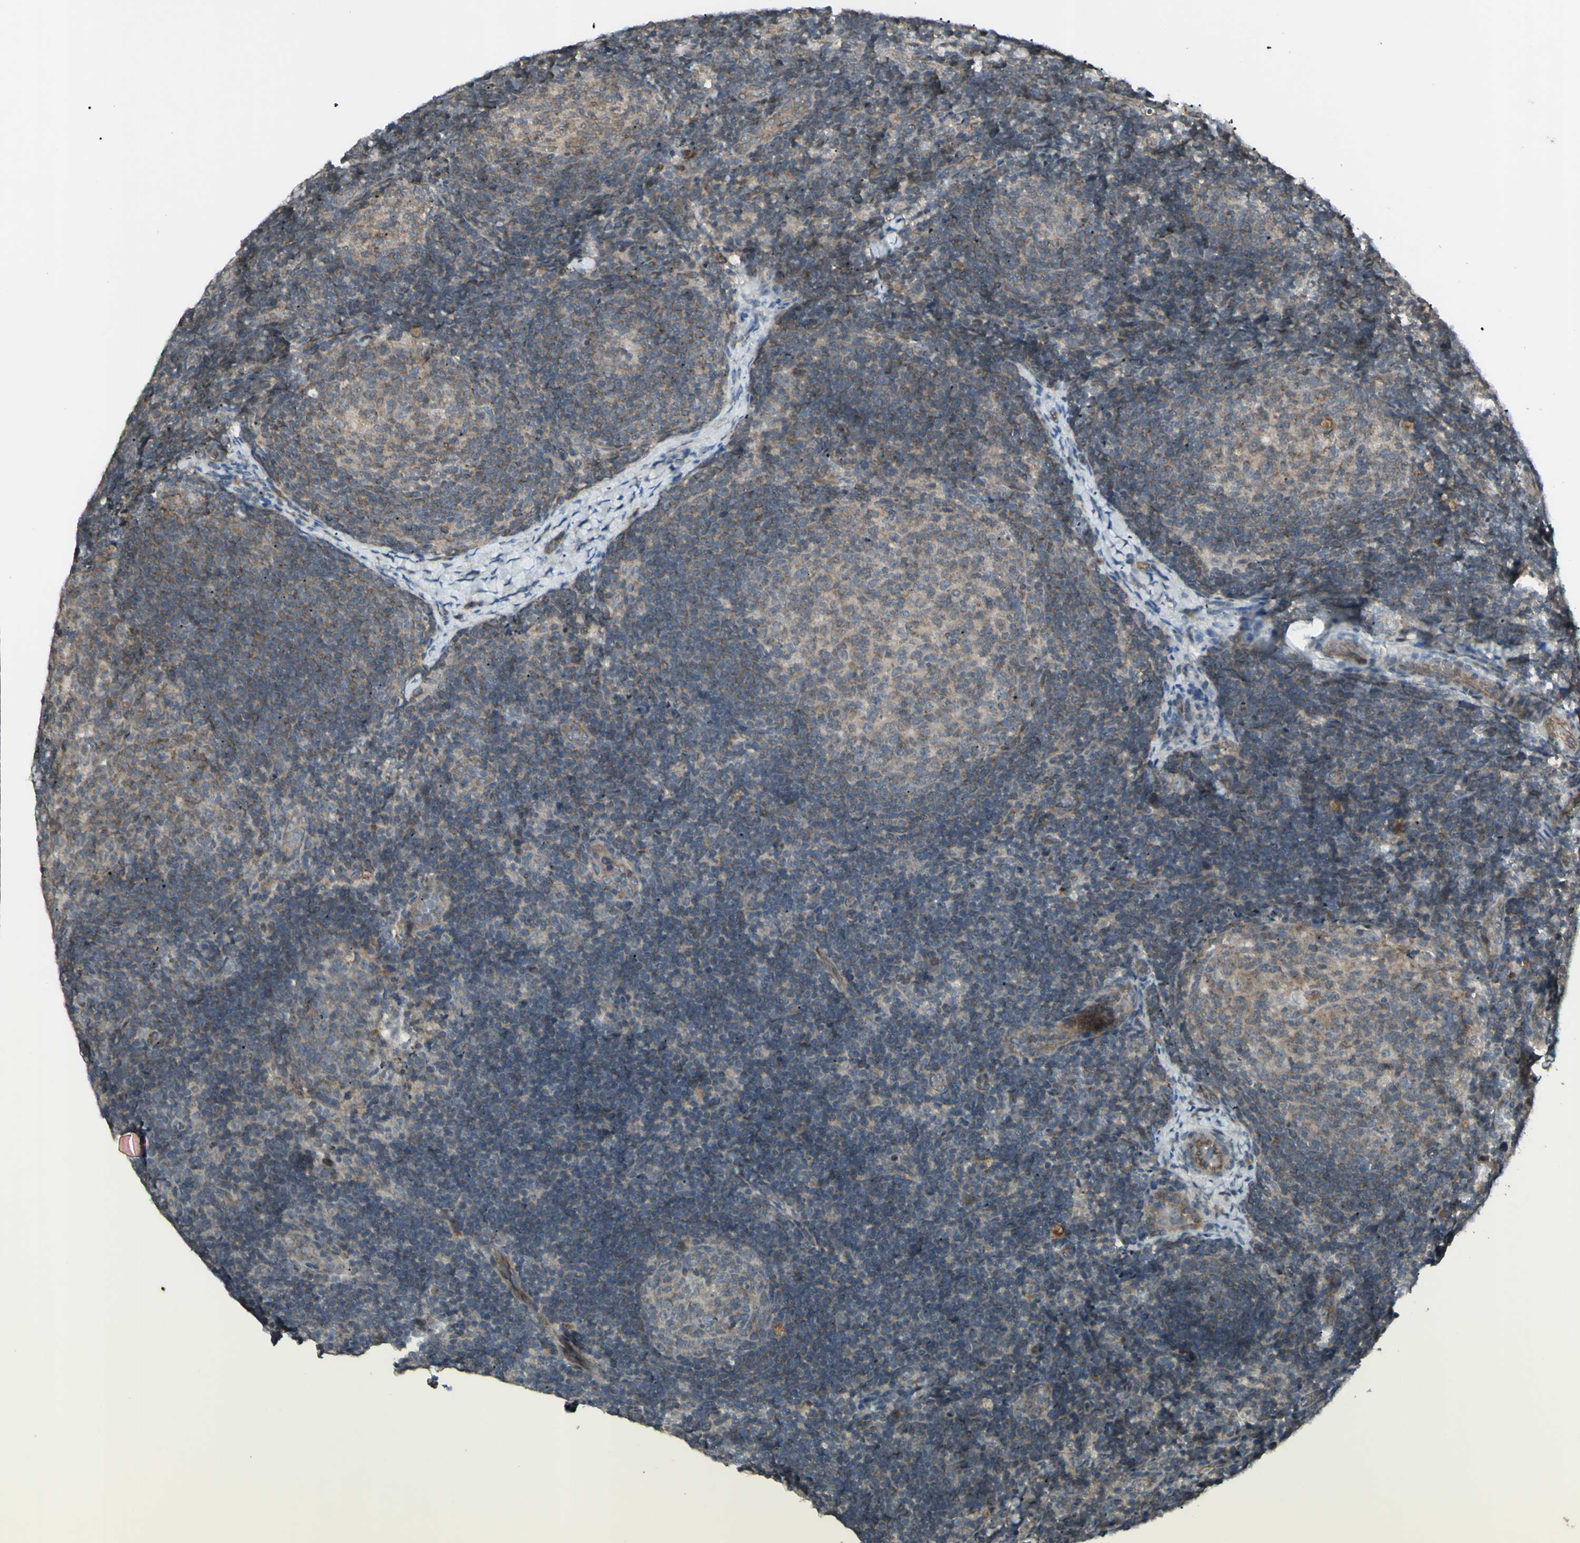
{"staining": {"intensity": "moderate", "quantity": "<25%", "location": "cytoplasmic/membranous"}, "tissue": "lymph node", "cell_type": "Germinal center cells", "image_type": "normal", "snomed": [{"axis": "morphology", "description": "Normal tissue, NOS"}, {"axis": "topography", "description": "Lymph node"}], "caption": "Immunohistochemical staining of unremarkable lymph node shows low levels of moderate cytoplasmic/membranous staining in approximately <25% of germinal center cells. Nuclei are stained in blue.", "gene": "JAG1", "patient": {"sex": "female", "age": 14}}